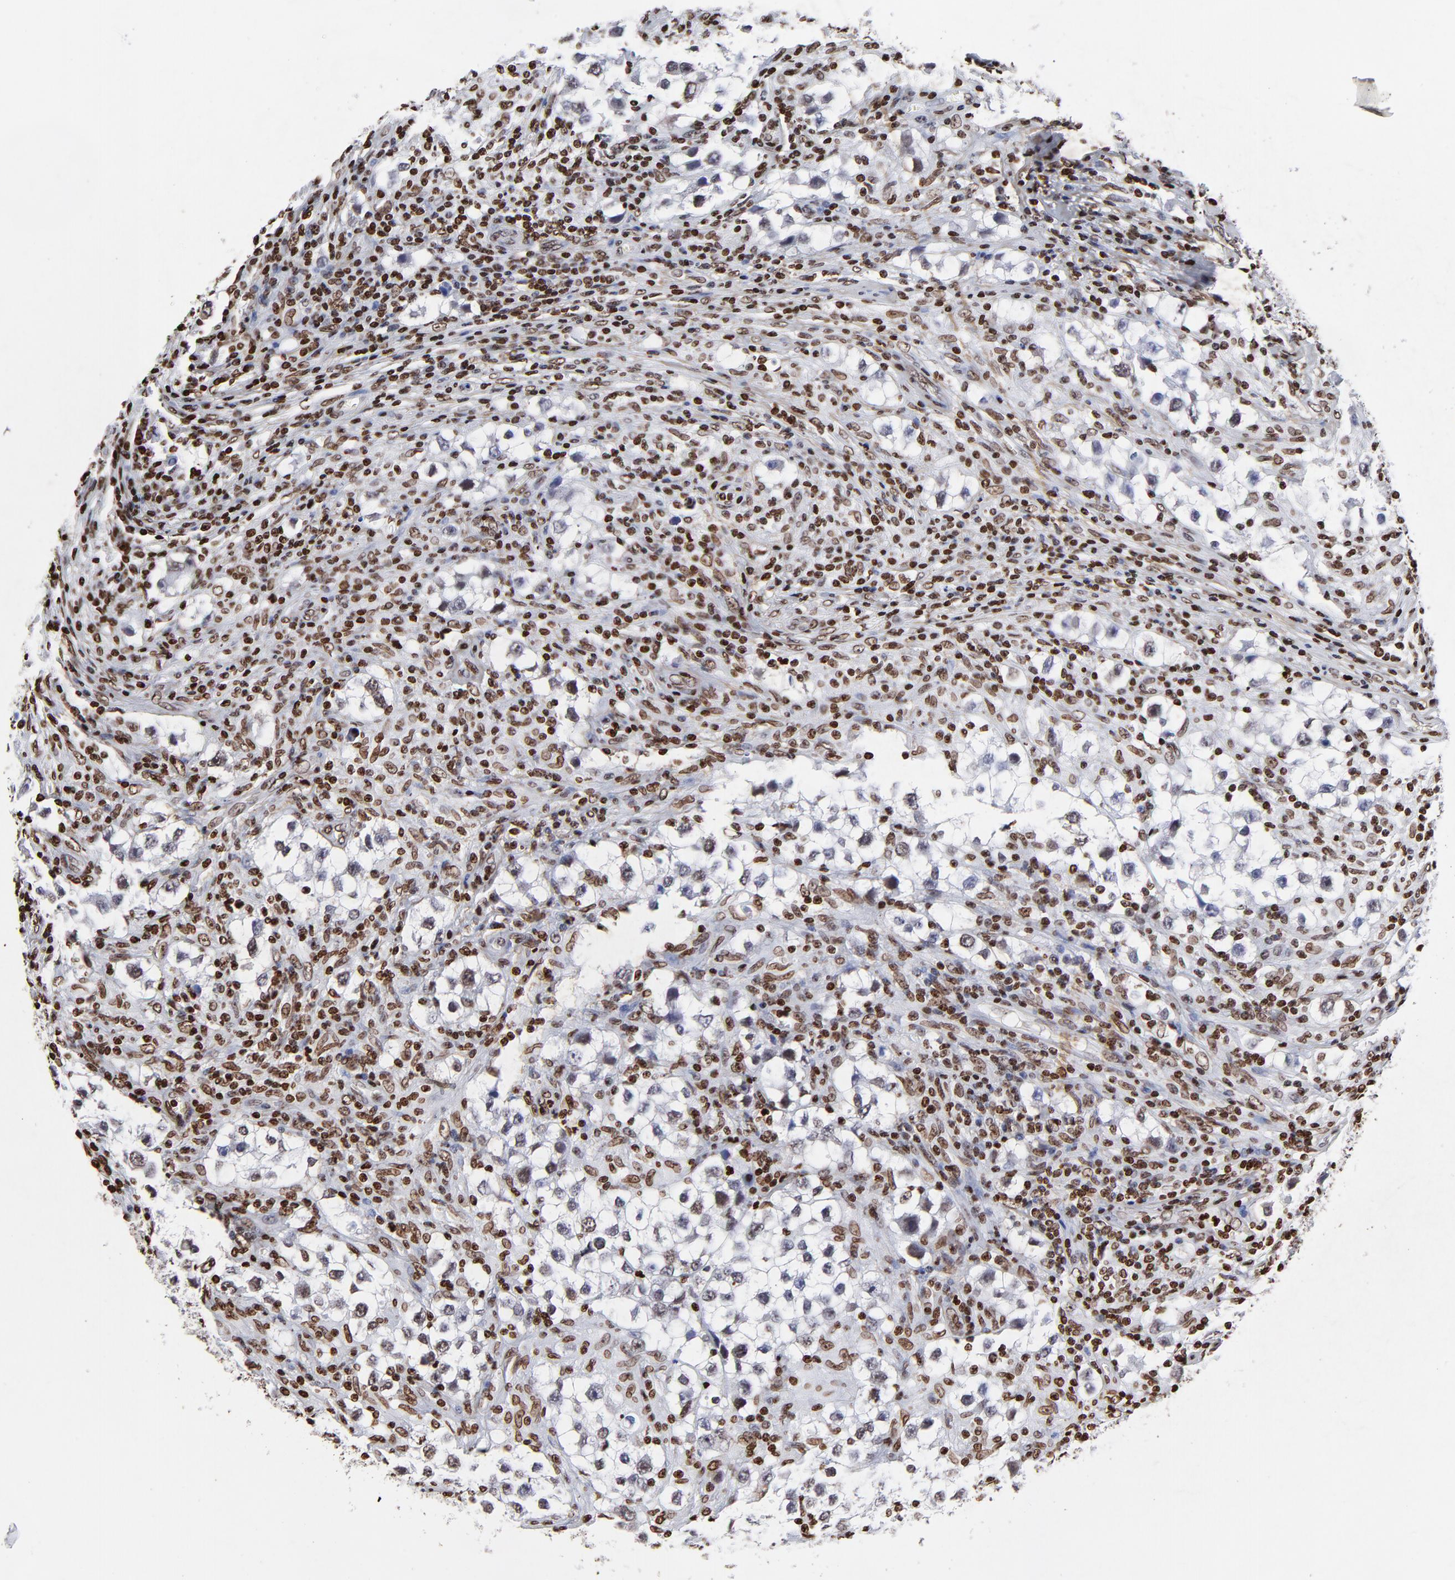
{"staining": {"intensity": "weak", "quantity": "<25%", "location": "nuclear"}, "tissue": "testis cancer", "cell_type": "Tumor cells", "image_type": "cancer", "snomed": [{"axis": "morphology", "description": "Seminoma, NOS"}, {"axis": "topography", "description": "Testis"}], "caption": "DAB (3,3'-diaminobenzidine) immunohistochemical staining of human testis seminoma shows no significant expression in tumor cells. (DAB immunohistochemistry (IHC) with hematoxylin counter stain).", "gene": "FBH1", "patient": {"sex": "male", "age": 32}}